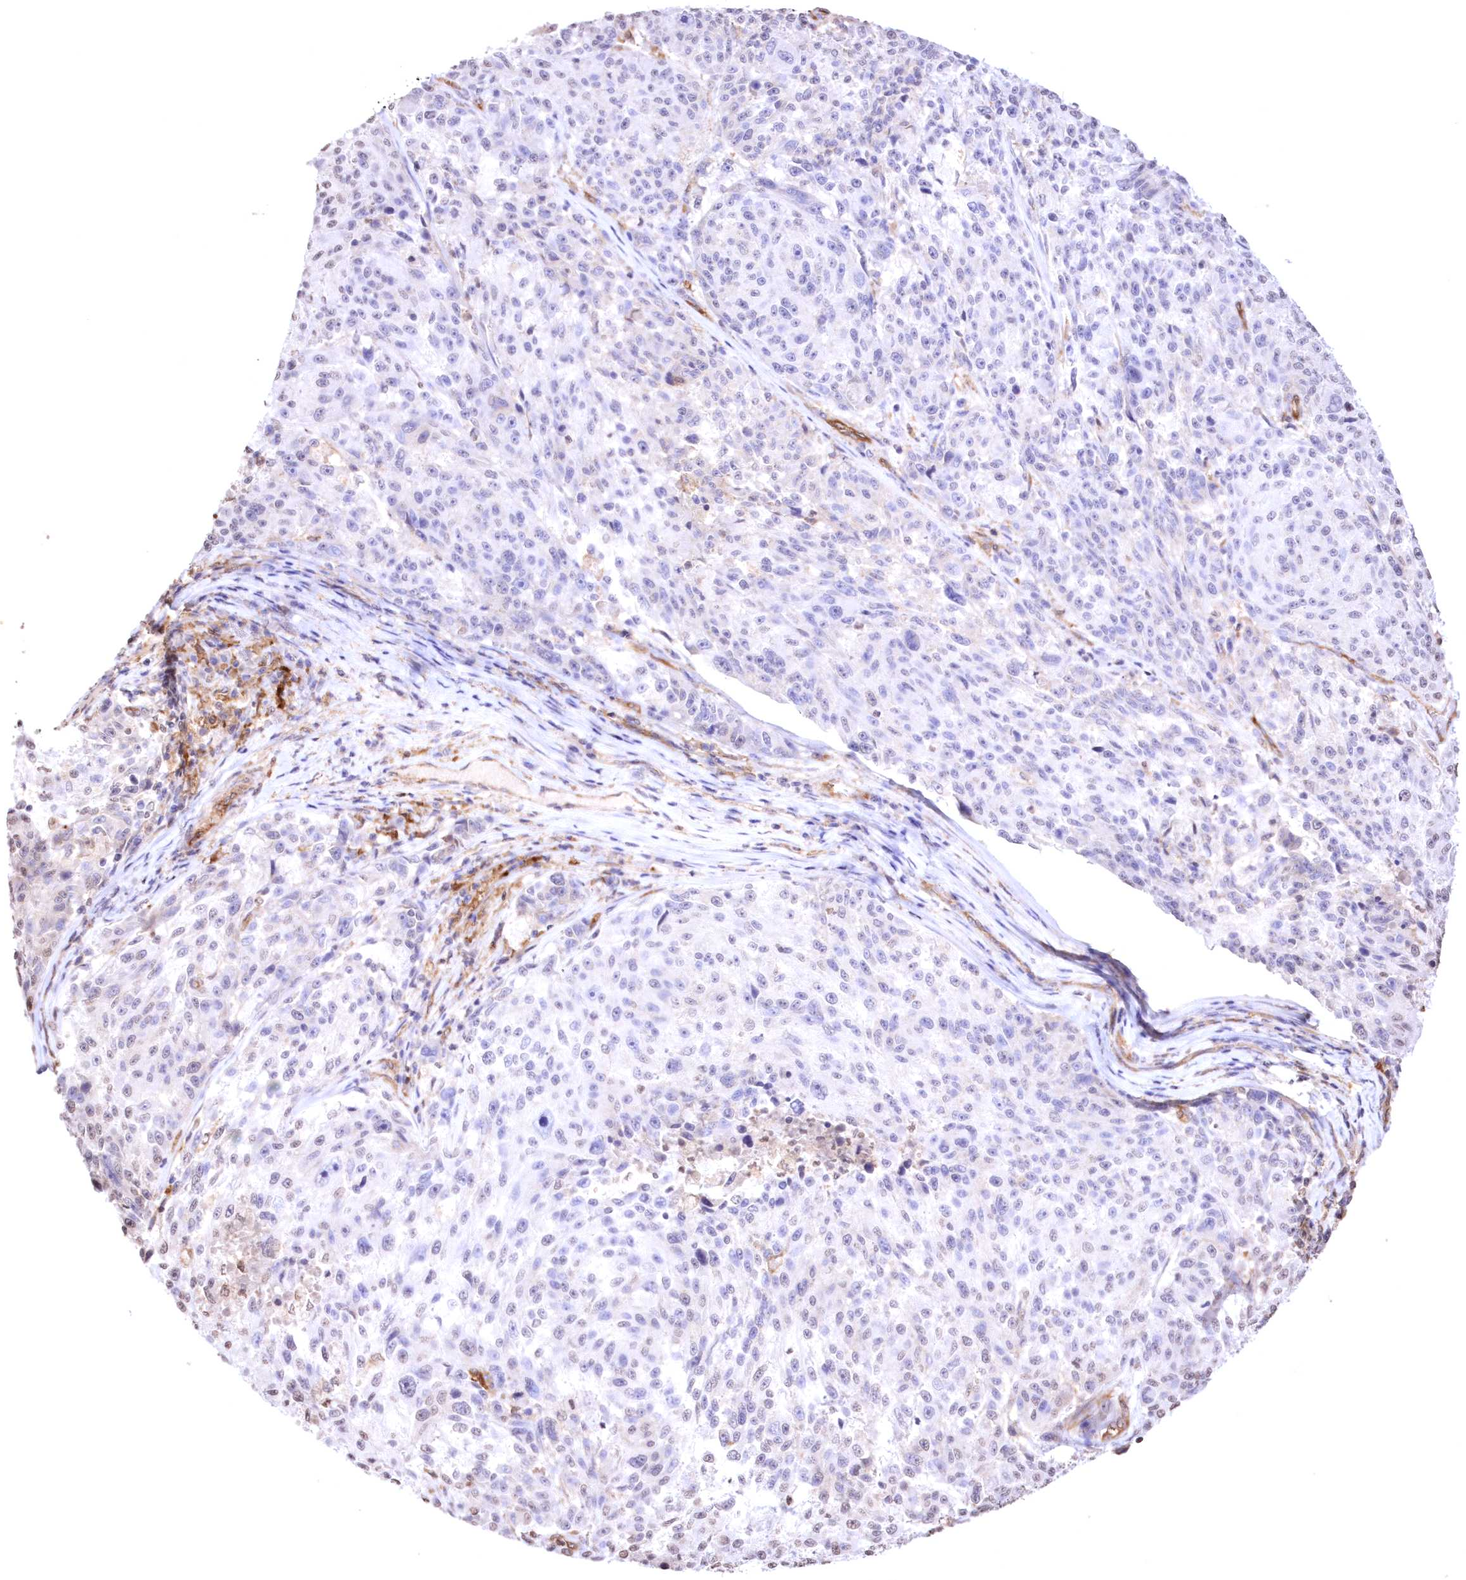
{"staining": {"intensity": "negative", "quantity": "none", "location": "none"}, "tissue": "melanoma", "cell_type": "Tumor cells", "image_type": "cancer", "snomed": [{"axis": "morphology", "description": "Malignant melanoma, NOS"}, {"axis": "topography", "description": "Skin"}], "caption": "A high-resolution histopathology image shows immunohistochemistry staining of malignant melanoma, which reveals no significant staining in tumor cells.", "gene": "FCHO2", "patient": {"sex": "male", "age": 53}}